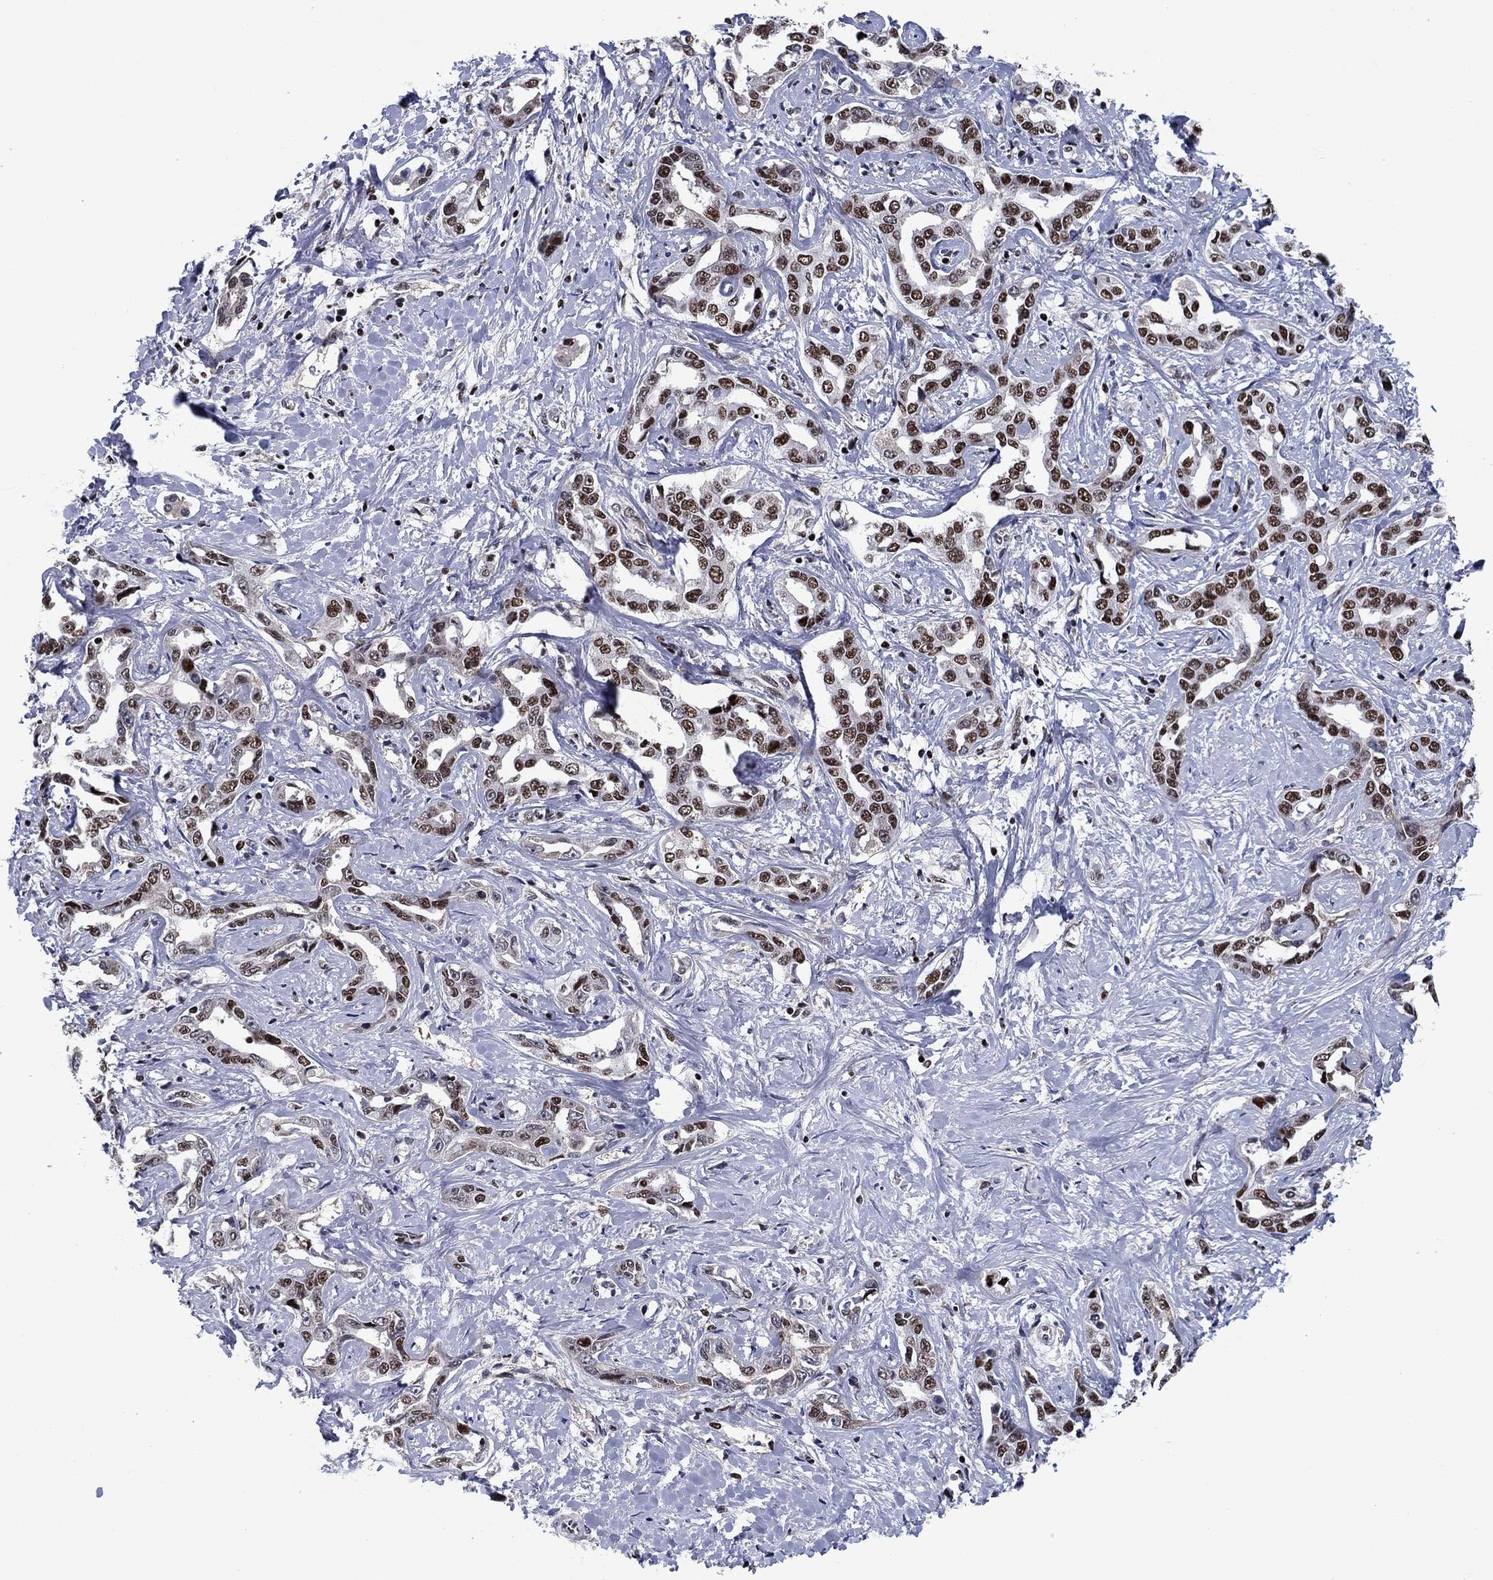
{"staining": {"intensity": "strong", "quantity": ">75%", "location": "nuclear"}, "tissue": "liver cancer", "cell_type": "Tumor cells", "image_type": "cancer", "snomed": [{"axis": "morphology", "description": "Cholangiocarcinoma"}, {"axis": "topography", "description": "Liver"}], "caption": "High-power microscopy captured an IHC histopathology image of liver cholangiocarcinoma, revealing strong nuclear expression in about >75% of tumor cells.", "gene": "RPRD1B", "patient": {"sex": "male", "age": 59}}